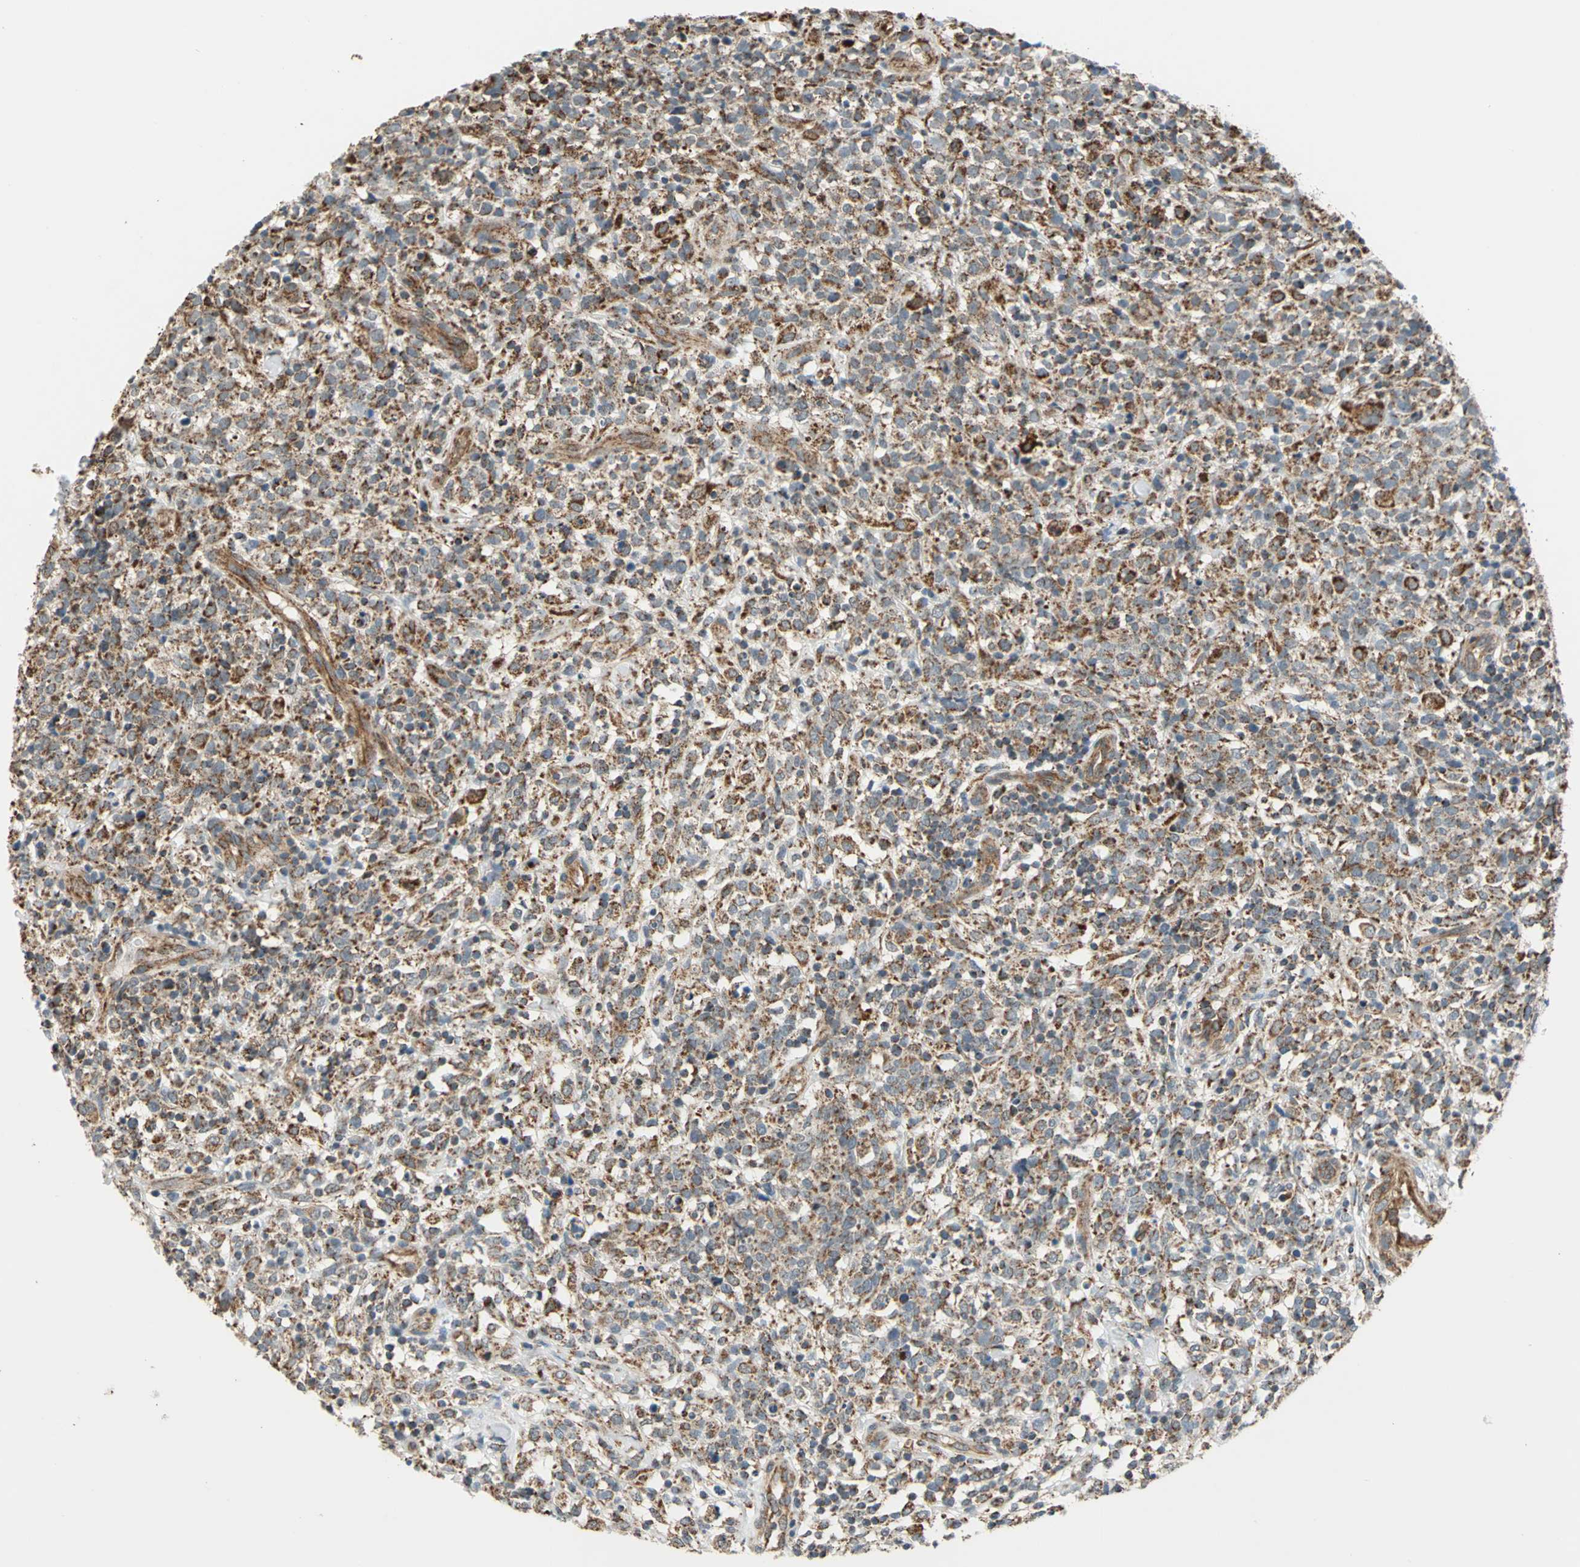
{"staining": {"intensity": "moderate", "quantity": ">75%", "location": "cytoplasmic/membranous"}, "tissue": "lymphoma", "cell_type": "Tumor cells", "image_type": "cancer", "snomed": [{"axis": "morphology", "description": "Malignant lymphoma, non-Hodgkin's type, High grade"}, {"axis": "topography", "description": "Lymph node"}], "caption": "DAB immunohistochemical staining of human lymphoma shows moderate cytoplasmic/membranous protein expression in about >75% of tumor cells.", "gene": "MRPS22", "patient": {"sex": "female", "age": 73}}